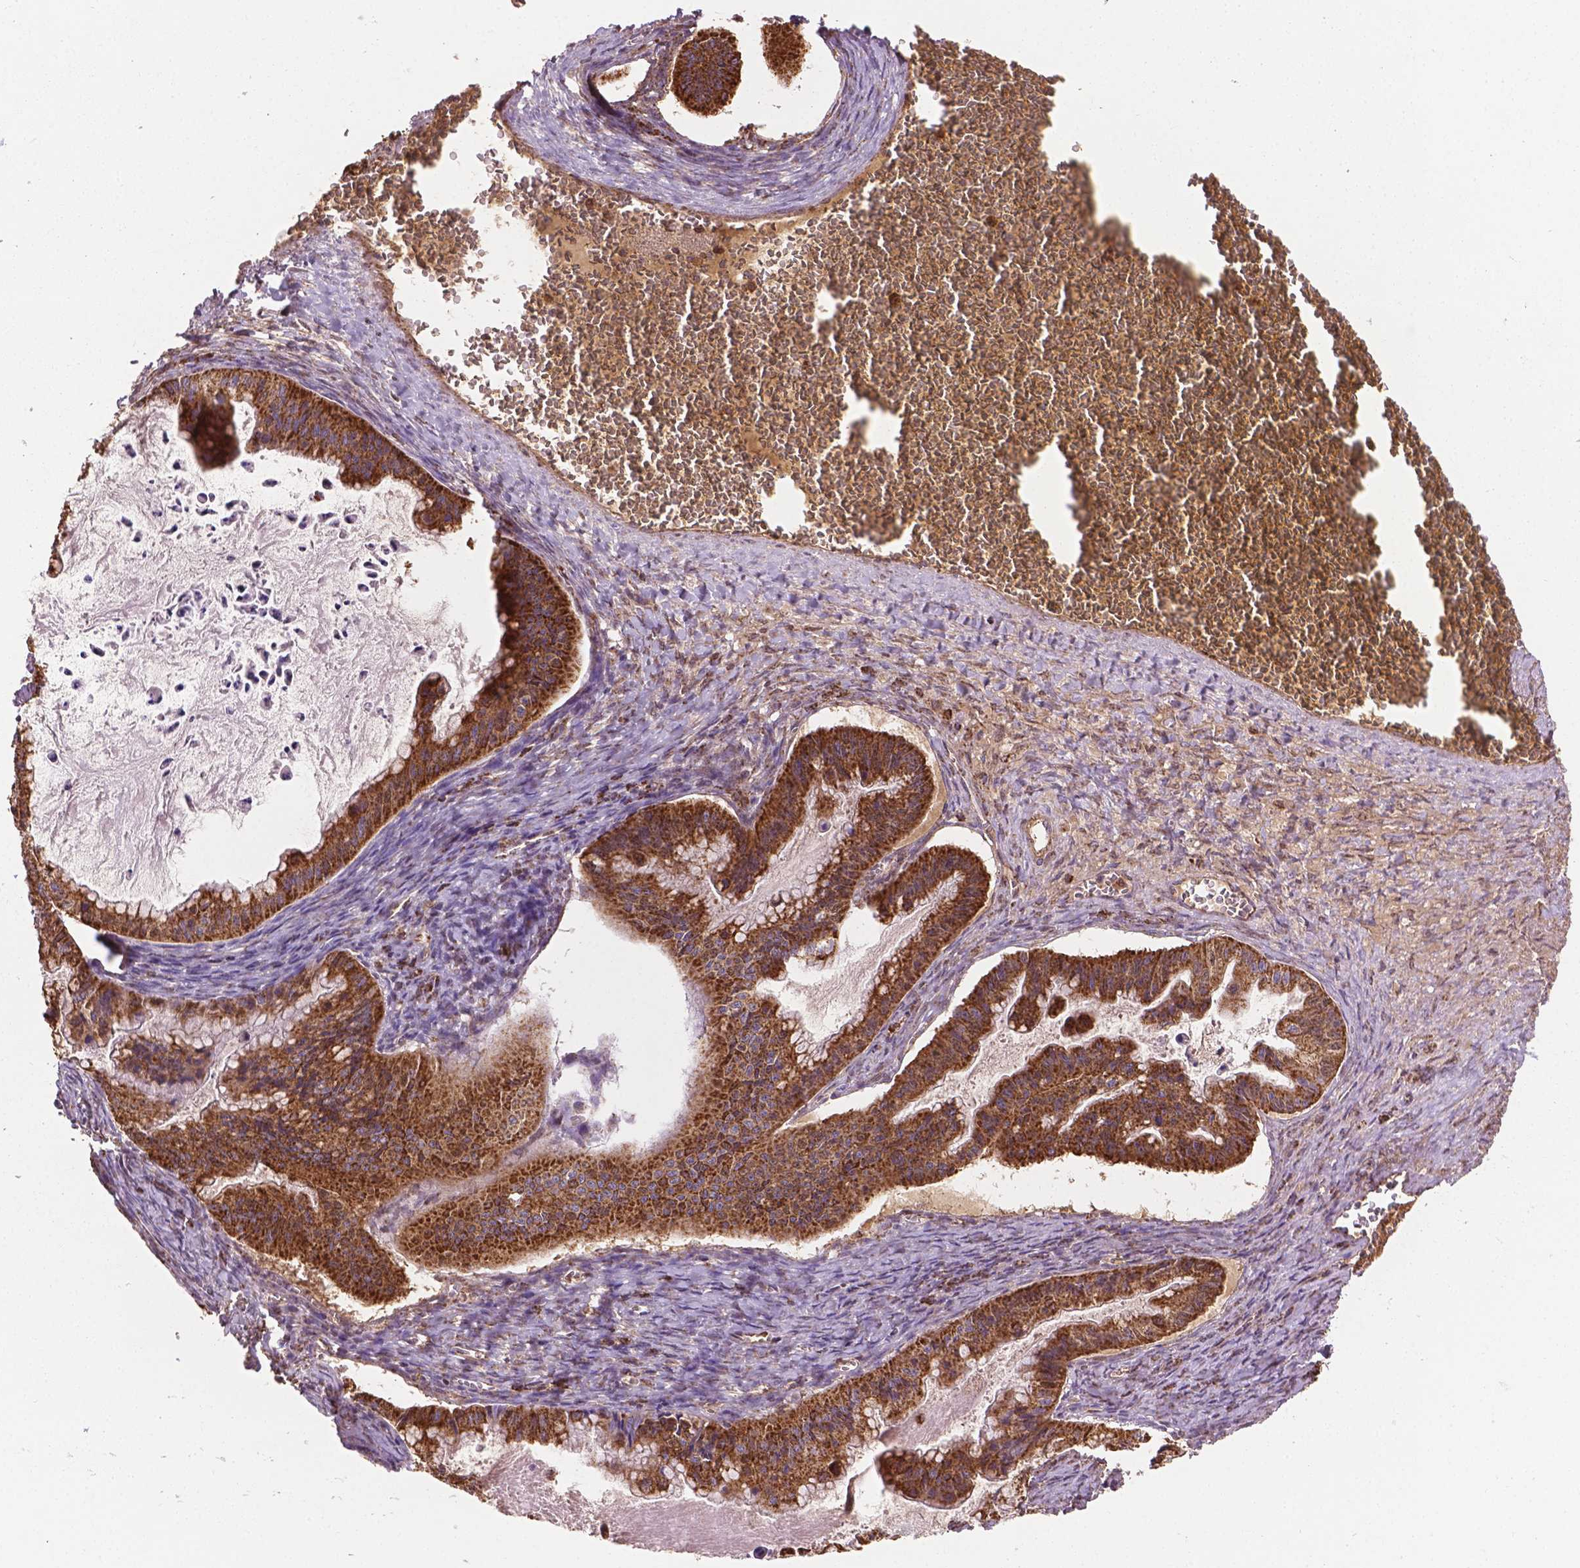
{"staining": {"intensity": "strong", "quantity": ">75%", "location": "cytoplasmic/membranous"}, "tissue": "ovarian cancer", "cell_type": "Tumor cells", "image_type": "cancer", "snomed": [{"axis": "morphology", "description": "Cystadenocarcinoma, mucinous, NOS"}, {"axis": "topography", "description": "Ovary"}], "caption": "Ovarian cancer (mucinous cystadenocarcinoma) stained with a protein marker shows strong staining in tumor cells.", "gene": "PIBF1", "patient": {"sex": "female", "age": 72}}